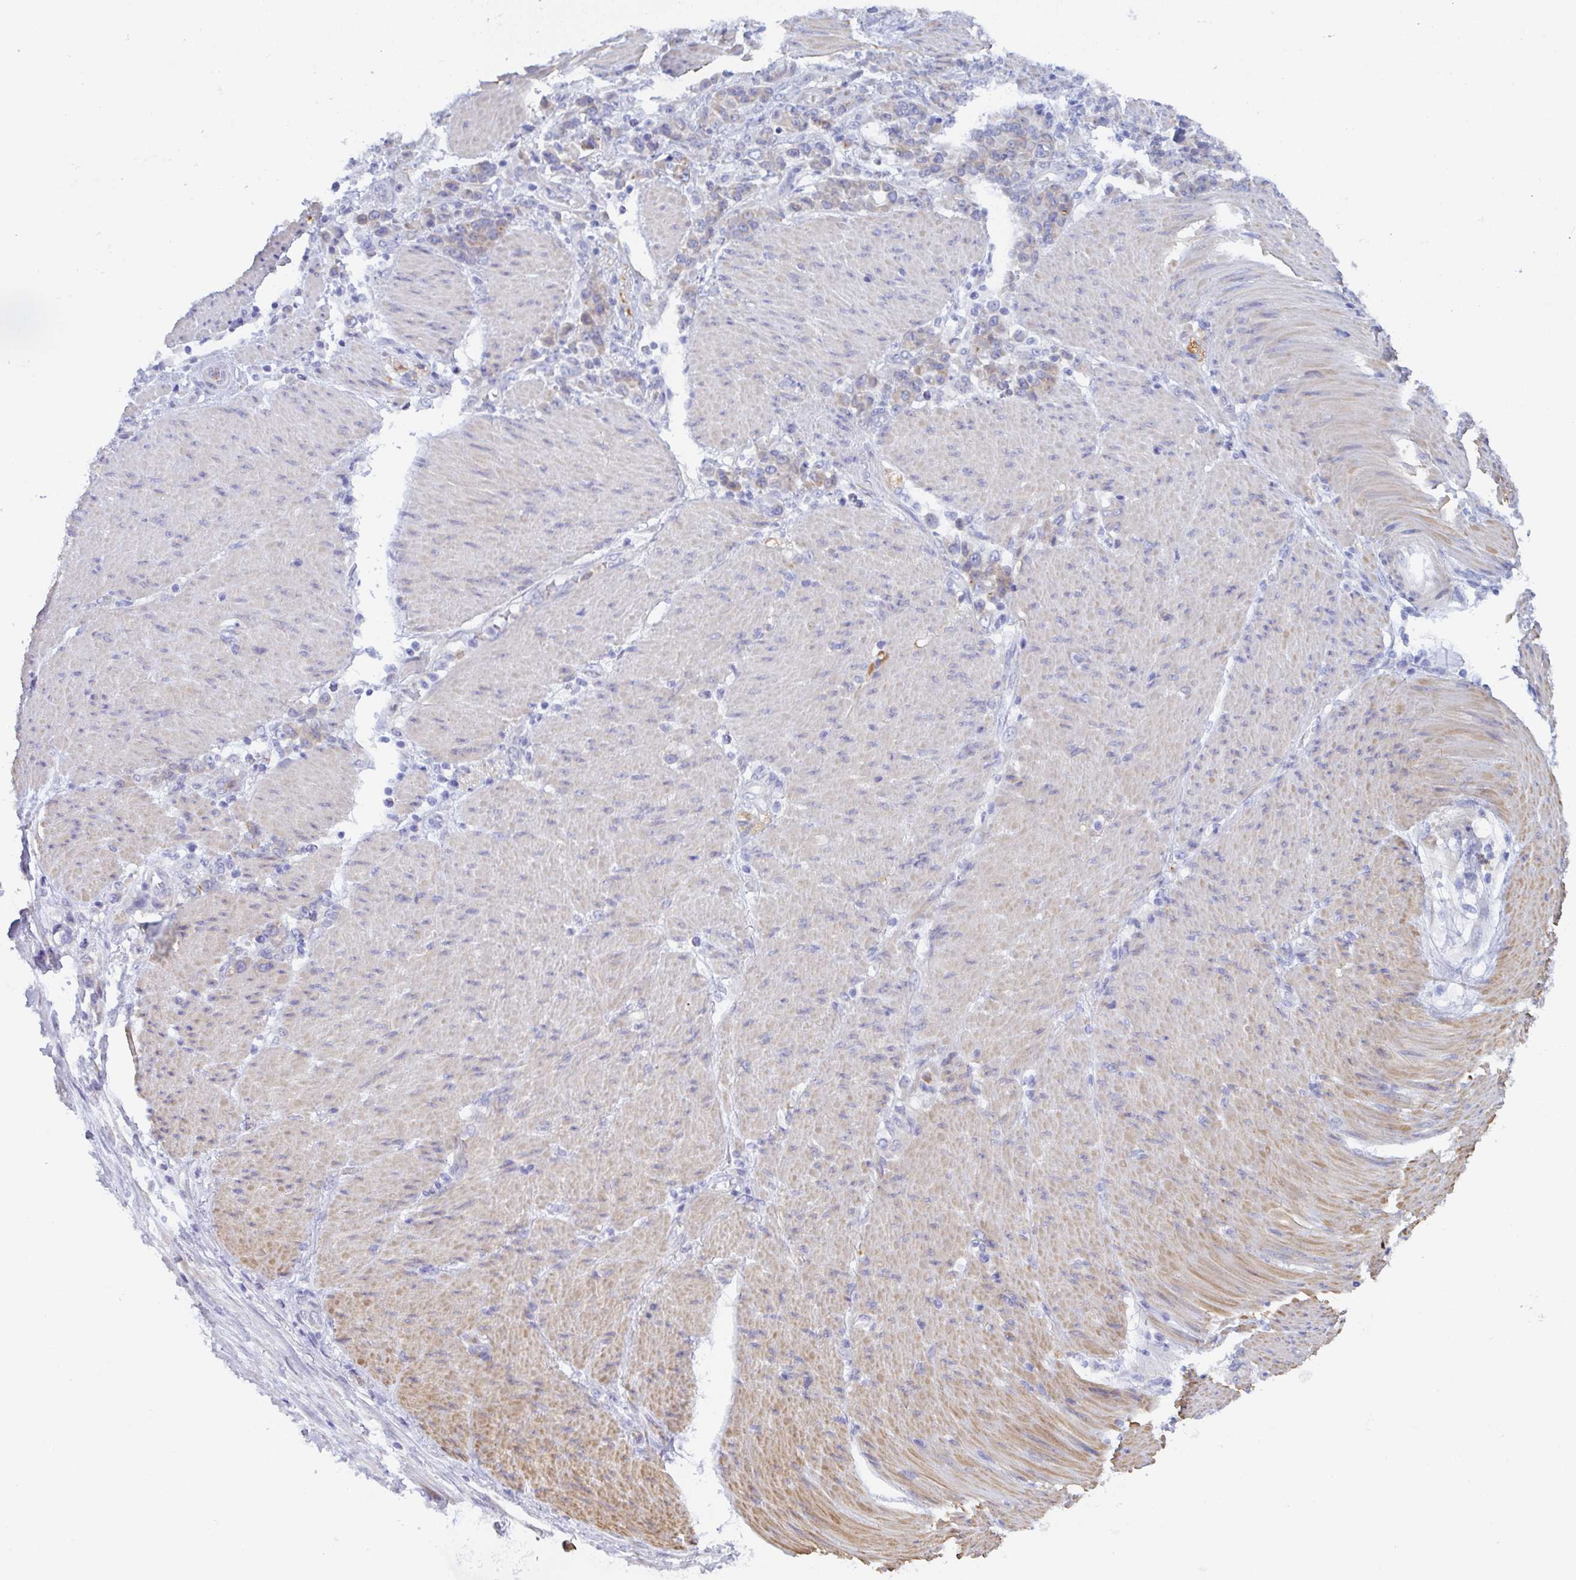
{"staining": {"intensity": "weak", "quantity": "<25%", "location": "cytoplasmic/membranous"}, "tissue": "stomach cancer", "cell_type": "Tumor cells", "image_type": "cancer", "snomed": [{"axis": "morphology", "description": "Adenocarcinoma, NOS"}, {"axis": "topography", "description": "Stomach"}], "caption": "Immunohistochemistry (IHC) micrograph of human stomach cancer stained for a protein (brown), which displays no staining in tumor cells.", "gene": "CEP170B", "patient": {"sex": "female", "age": 79}}